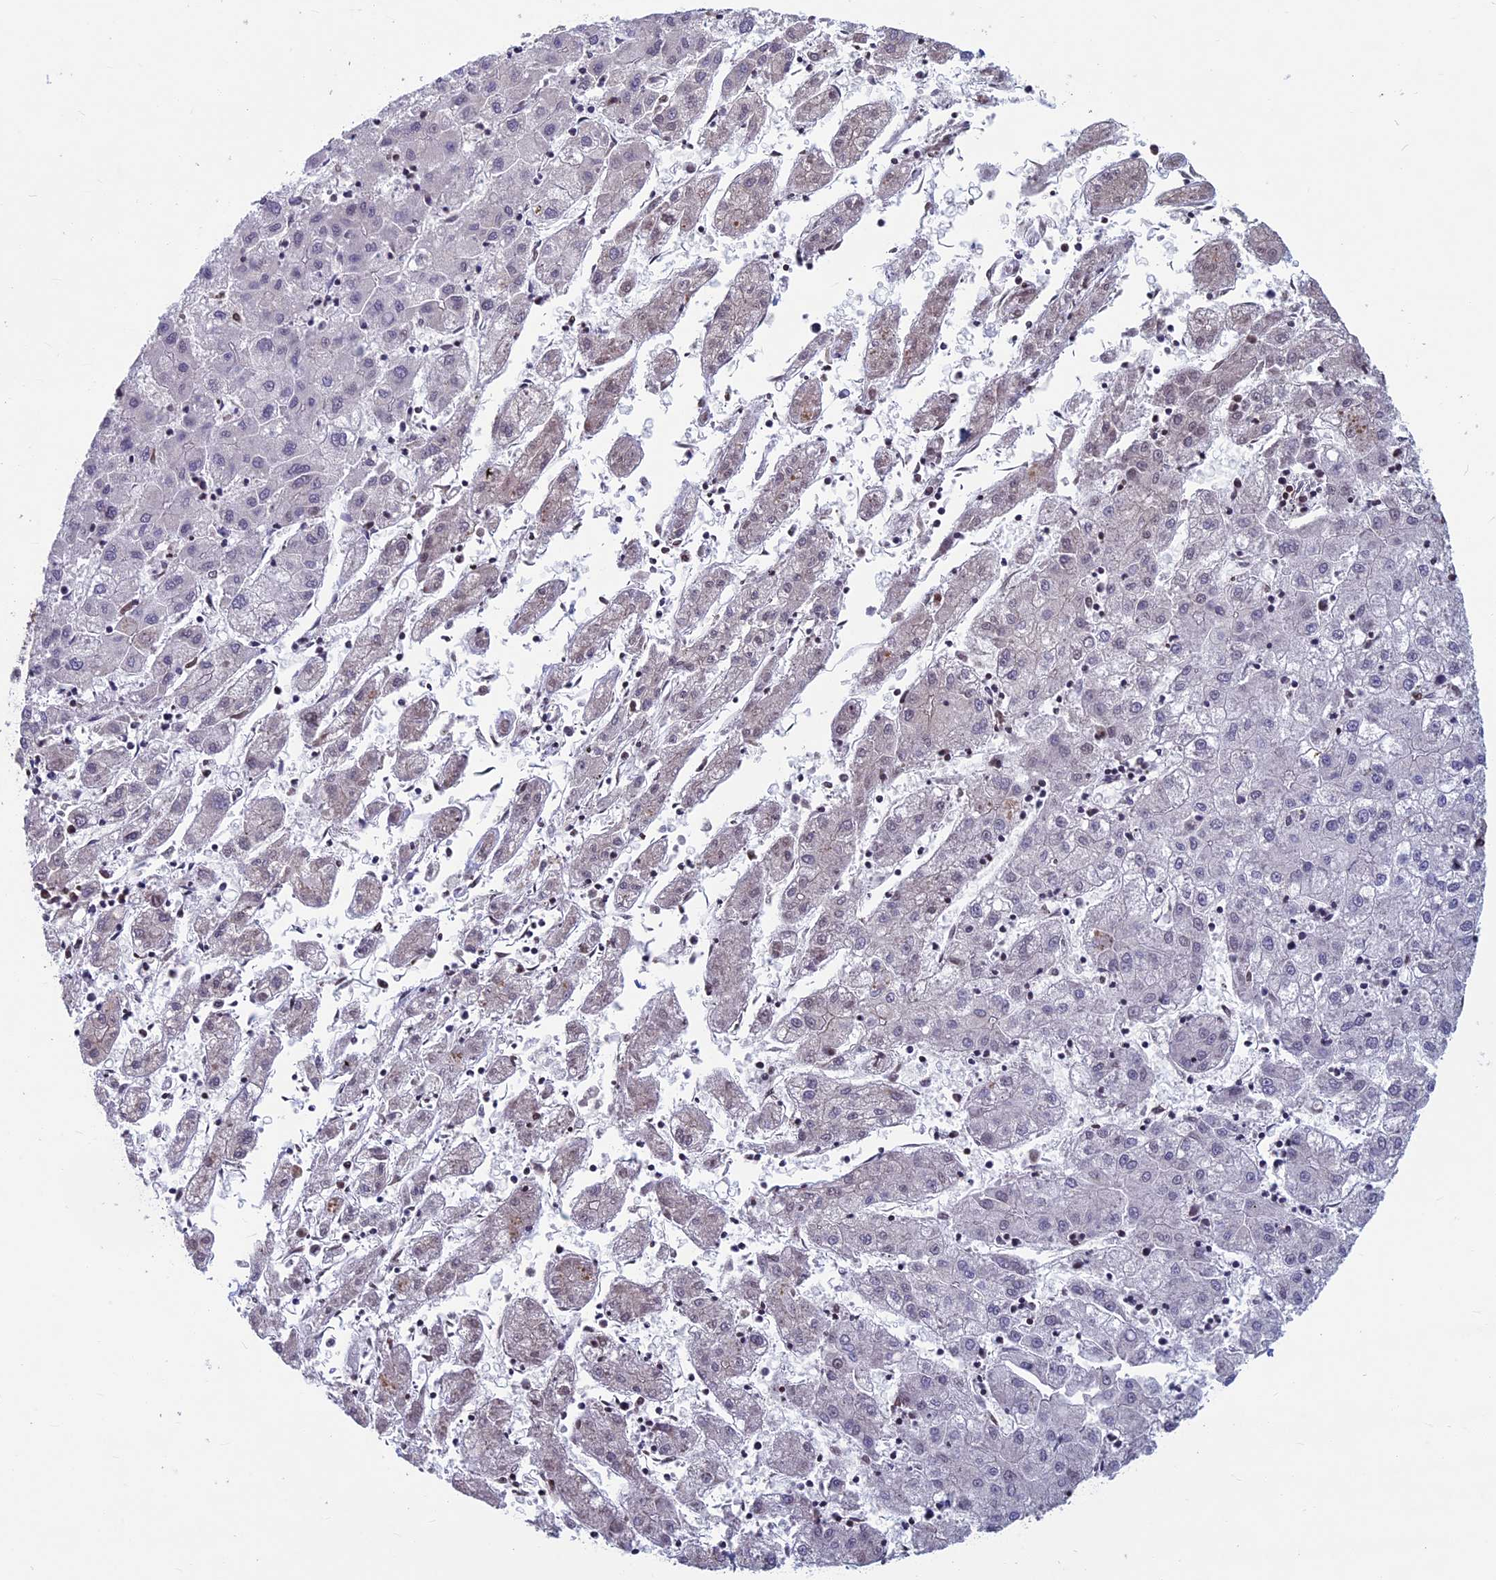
{"staining": {"intensity": "negative", "quantity": "none", "location": "none"}, "tissue": "liver cancer", "cell_type": "Tumor cells", "image_type": "cancer", "snomed": [{"axis": "morphology", "description": "Carcinoma, Hepatocellular, NOS"}, {"axis": "topography", "description": "Liver"}], "caption": "Human liver cancer stained for a protein using immunohistochemistry reveals no expression in tumor cells.", "gene": "SPIRE1", "patient": {"sex": "male", "age": 72}}